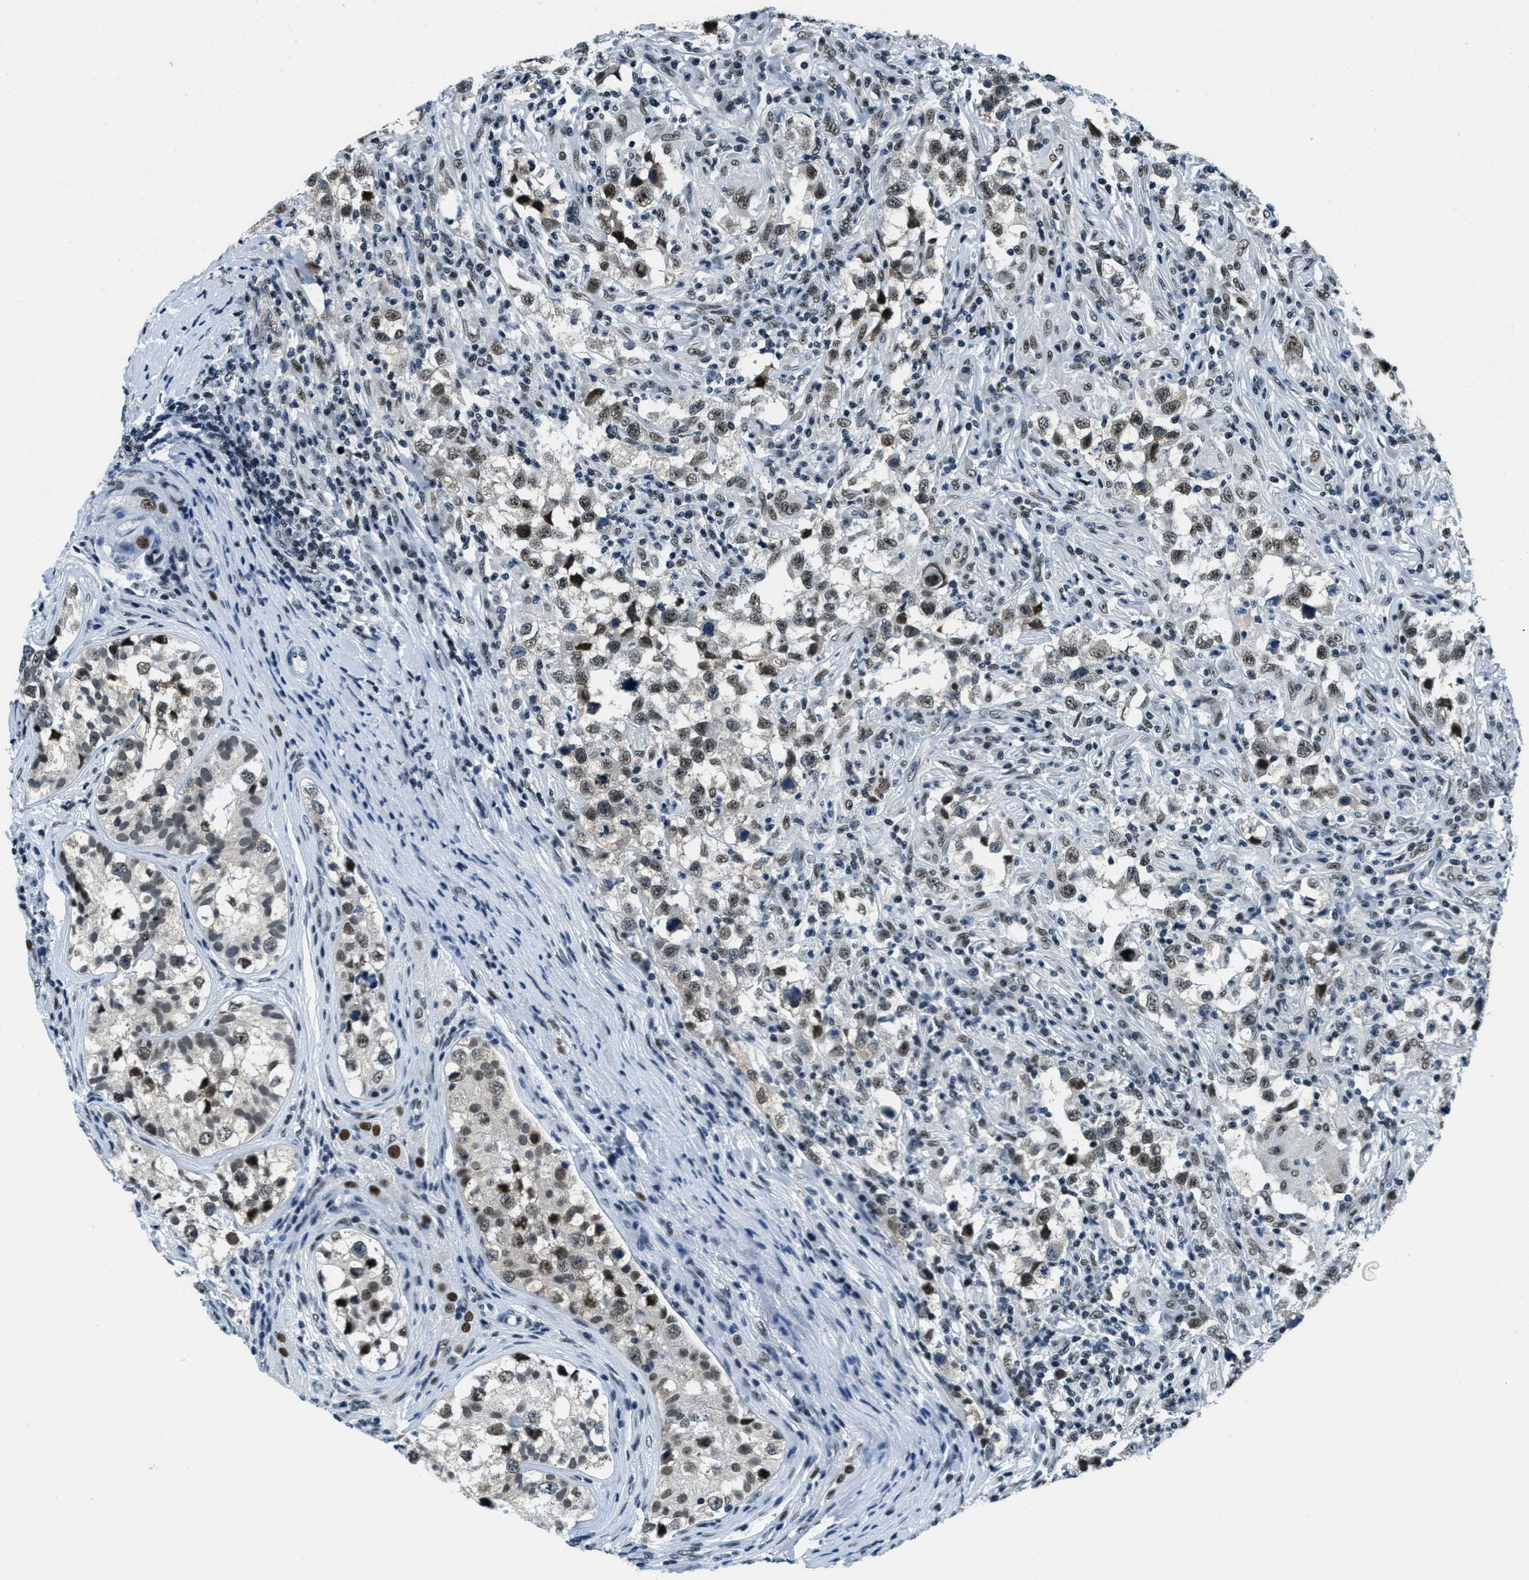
{"staining": {"intensity": "moderate", "quantity": ">75%", "location": "nuclear"}, "tissue": "testis cancer", "cell_type": "Tumor cells", "image_type": "cancer", "snomed": [{"axis": "morphology", "description": "Carcinoma, Embryonal, NOS"}, {"axis": "topography", "description": "Testis"}], "caption": "Tumor cells show medium levels of moderate nuclear staining in approximately >75% of cells in testis cancer (embryonal carcinoma). (Stains: DAB in brown, nuclei in blue, Microscopy: brightfield microscopy at high magnification).", "gene": "SSB", "patient": {"sex": "male", "age": 21}}